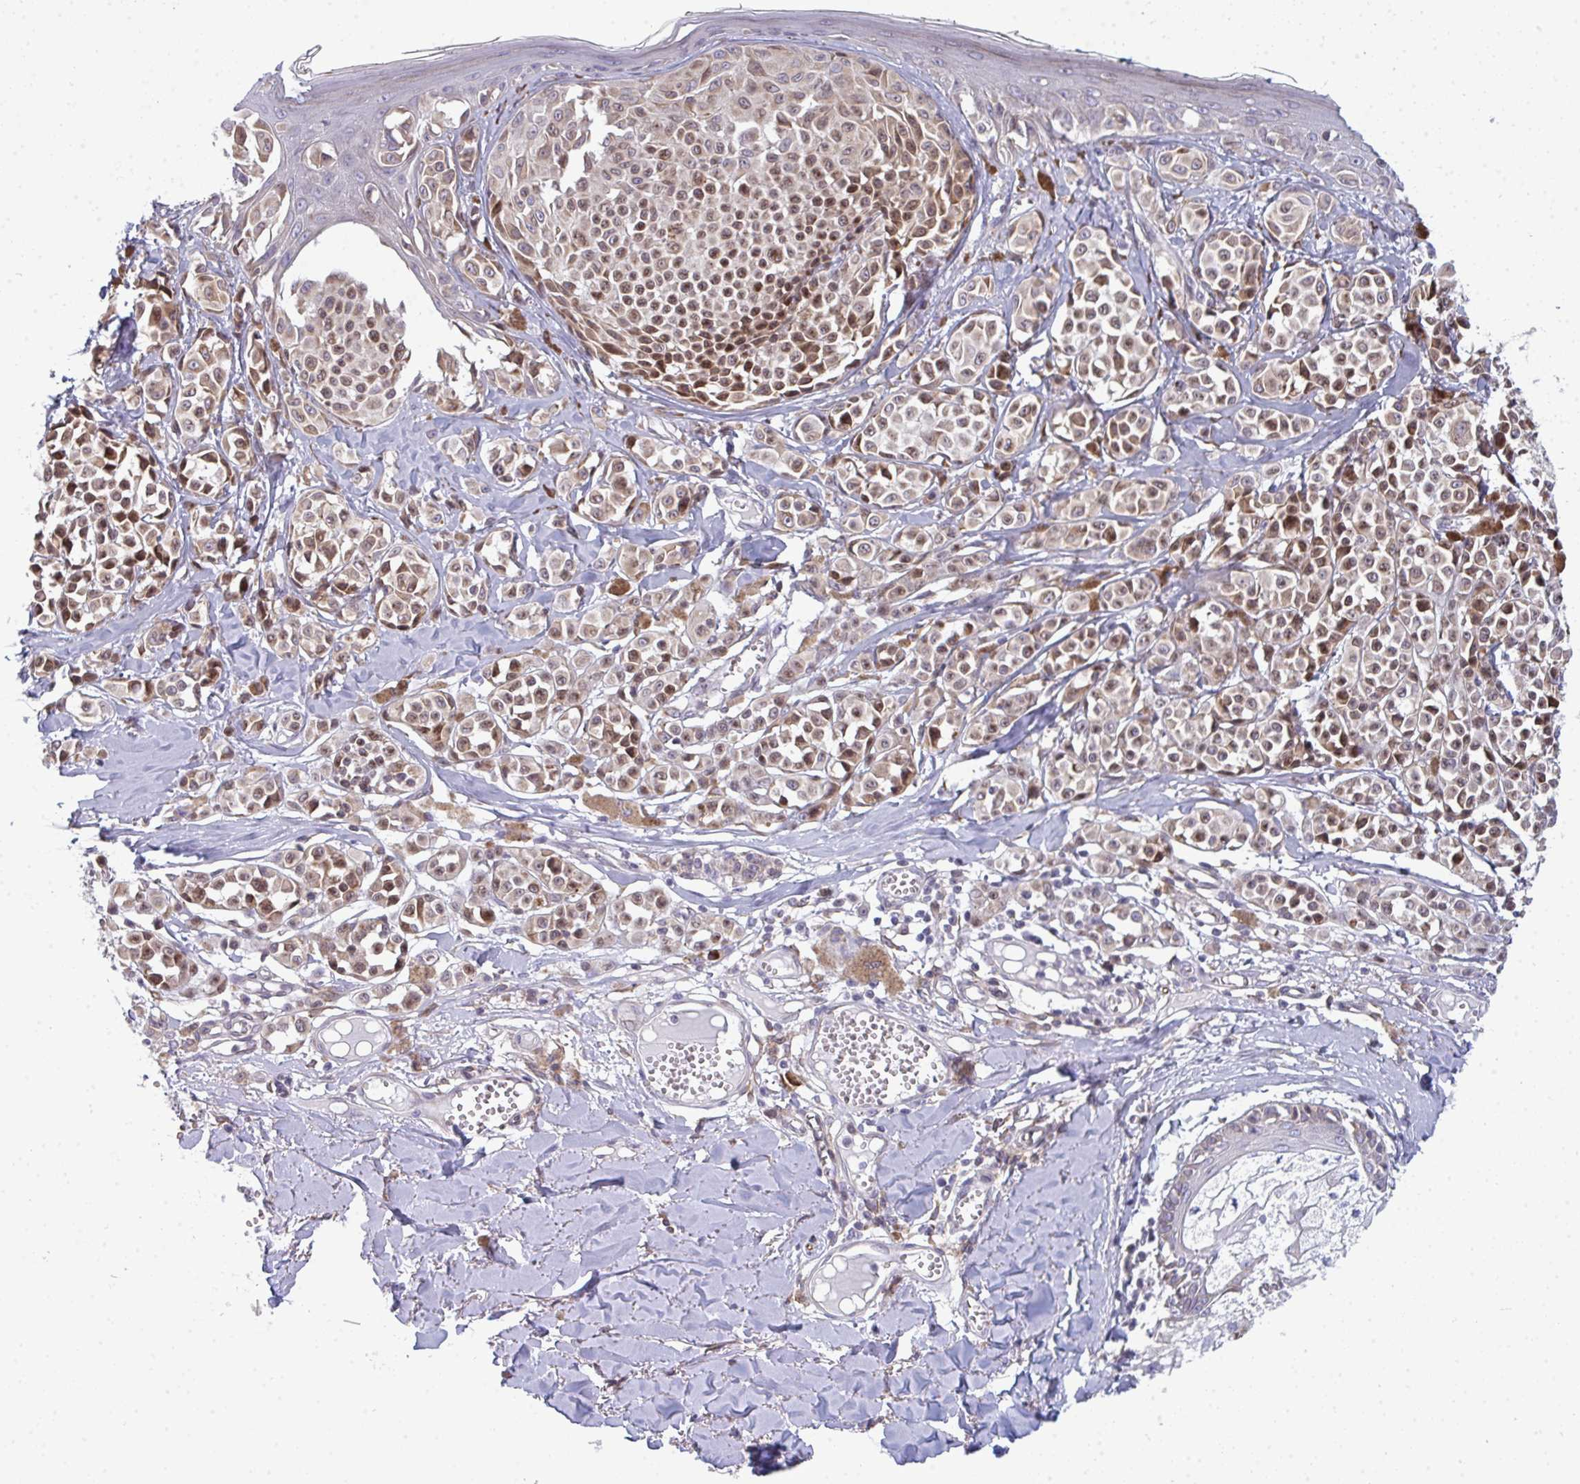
{"staining": {"intensity": "moderate", "quantity": "25%-75%", "location": "cytoplasmic/membranous,nuclear"}, "tissue": "melanoma", "cell_type": "Tumor cells", "image_type": "cancer", "snomed": [{"axis": "morphology", "description": "Malignant melanoma, NOS"}, {"axis": "topography", "description": "Skin"}], "caption": "Melanoma tissue displays moderate cytoplasmic/membranous and nuclear positivity in about 25%-75% of tumor cells The staining was performed using DAB (3,3'-diaminobenzidine), with brown indicating positive protein expression. Nuclei are stained blue with hematoxylin.", "gene": "LYSMD4", "patient": {"sex": "female", "age": 43}}